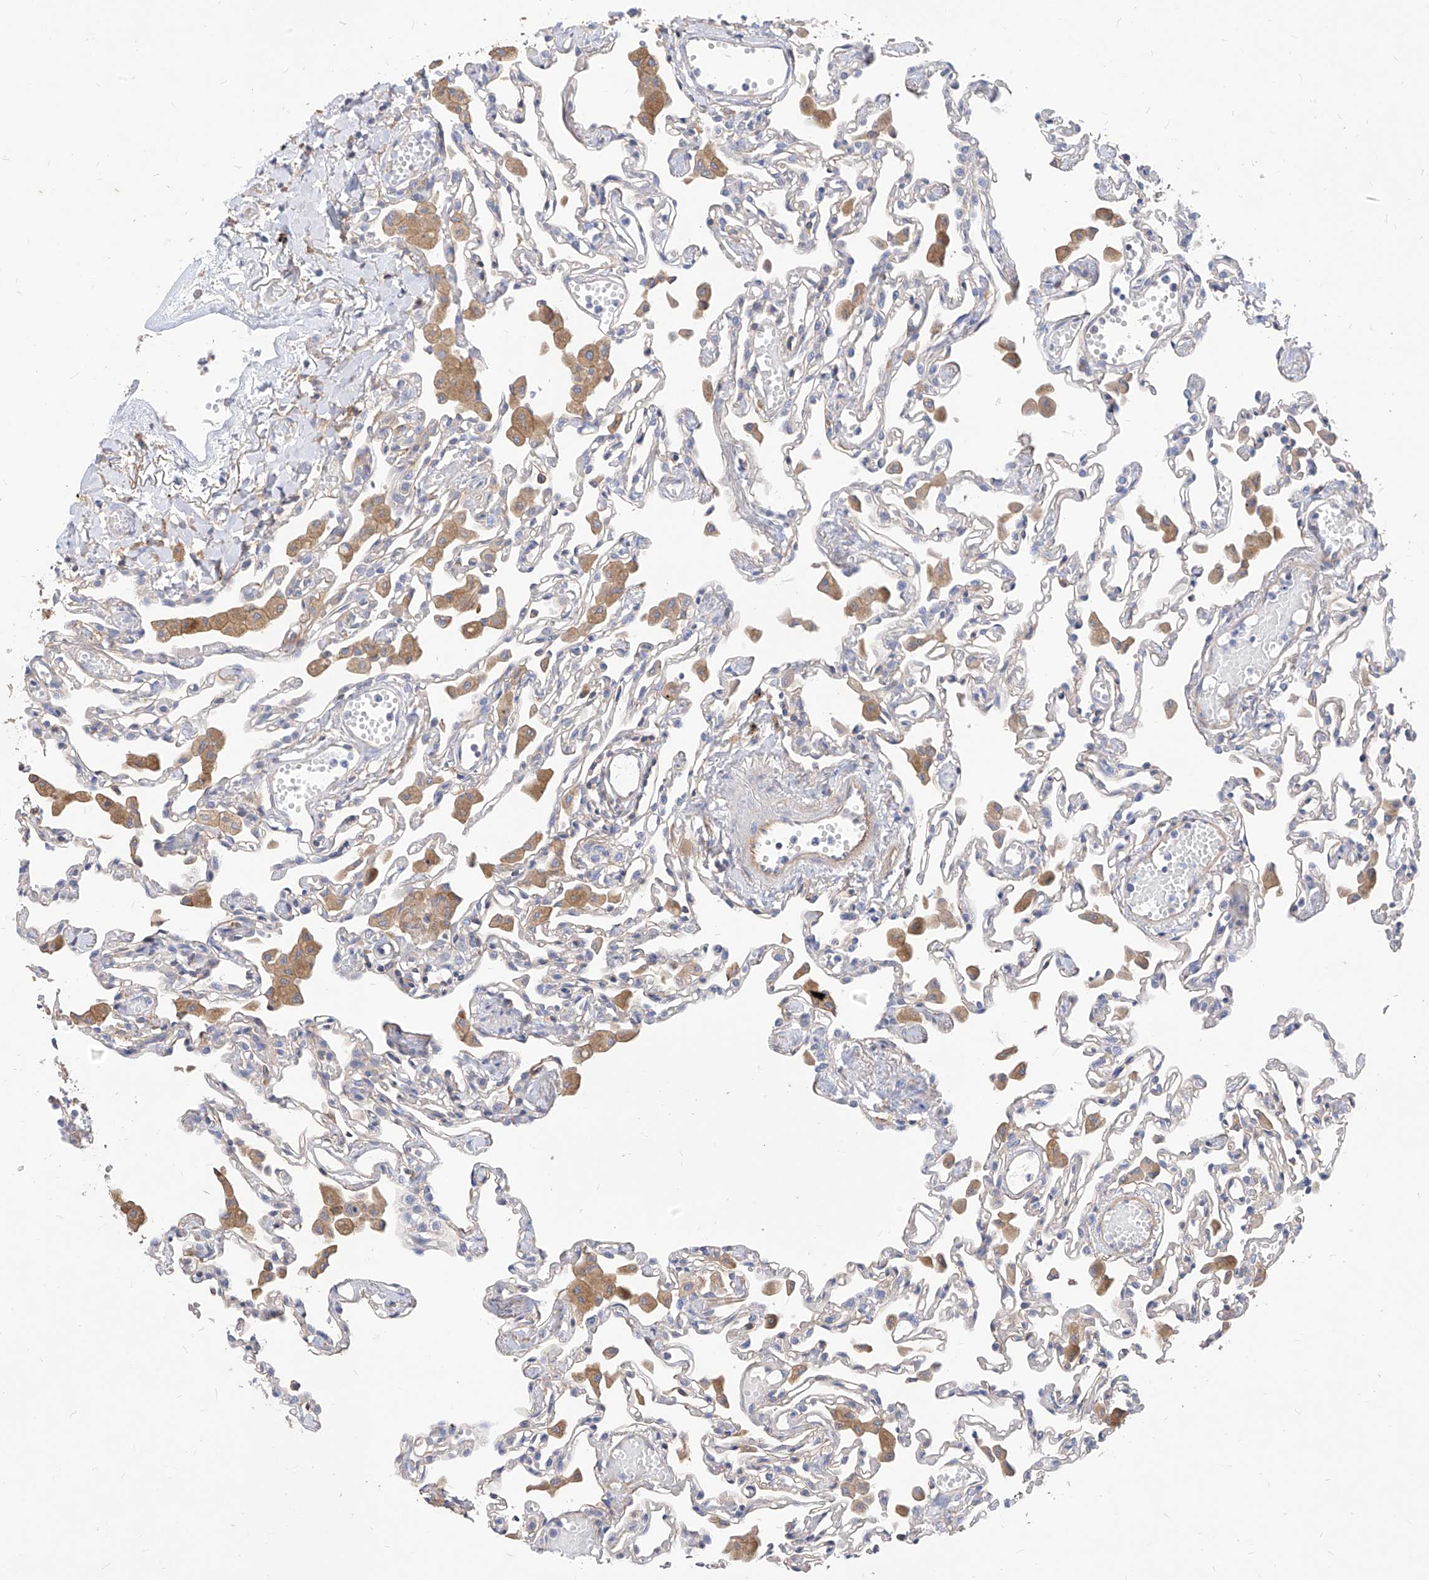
{"staining": {"intensity": "negative", "quantity": "none", "location": "none"}, "tissue": "lung", "cell_type": "Alveolar cells", "image_type": "normal", "snomed": [{"axis": "morphology", "description": "Normal tissue, NOS"}, {"axis": "topography", "description": "Bronchus"}, {"axis": "topography", "description": "Lung"}], "caption": "There is no significant positivity in alveolar cells of lung. (IHC, brightfield microscopy, high magnification).", "gene": "SCGB2A1", "patient": {"sex": "female", "age": 49}}